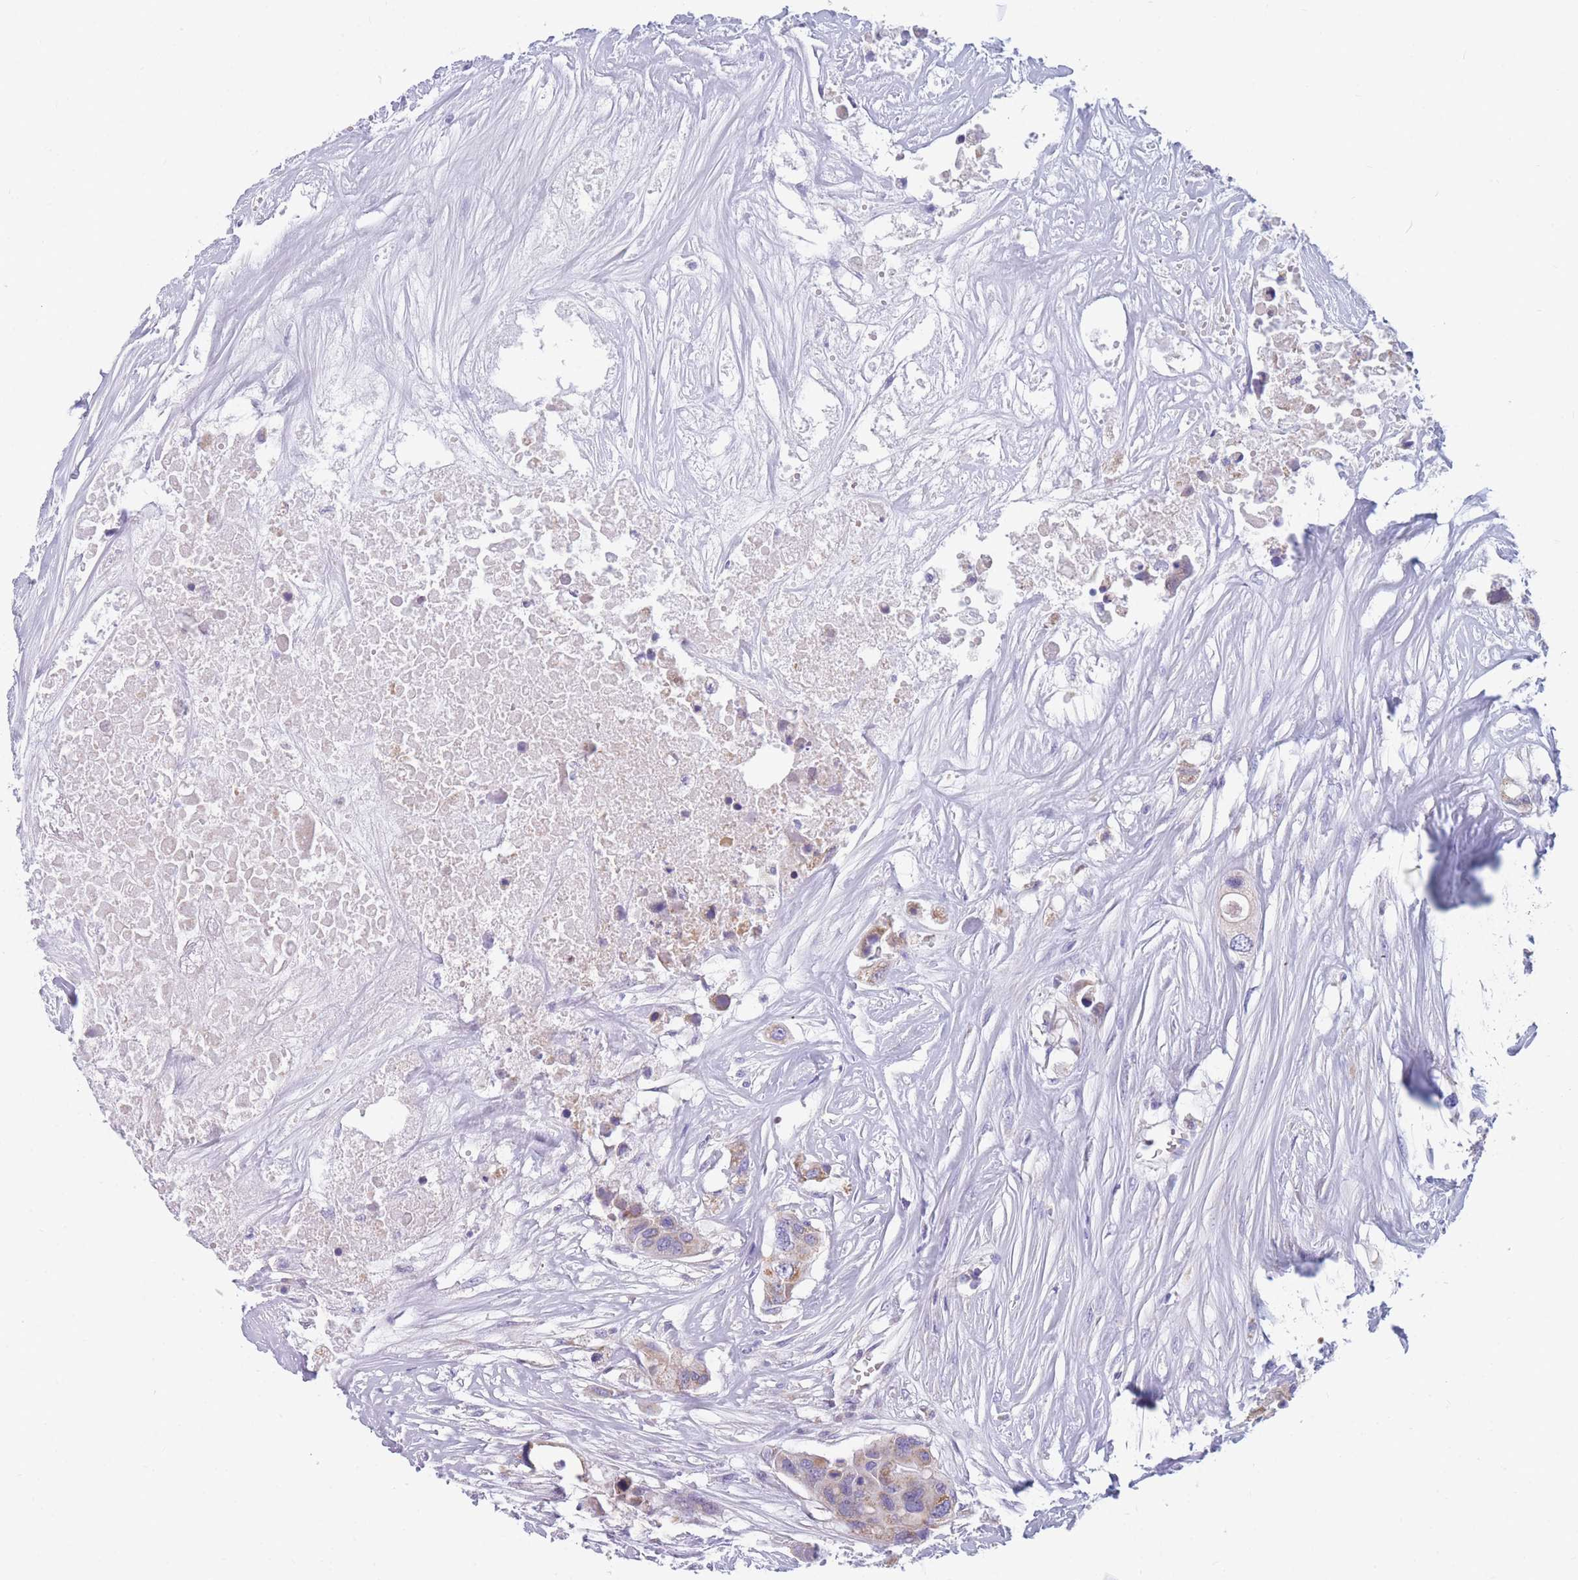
{"staining": {"intensity": "moderate", "quantity": "<25%", "location": "cytoplasmic/membranous"}, "tissue": "colorectal cancer", "cell_type": "Tumor cells", "image_type": "cancer", "snomed": [{"axis": "morphology", "description": "Adenocarcinoma, NOS"}, {"axis": "topography", "description": "Colon"}], "caption": "A high-resolution histopathology image shows immunohistochemistry staining of adenocarcinoma (colorectal), which reveals moderate cytoplasmic/membranous staining in approximately <25% of tumor cells. (DAB IHC with brightfield microscopy, high magnification).", "gene": "DHRS11", "patient": {"sex": "male", "age": 77}}